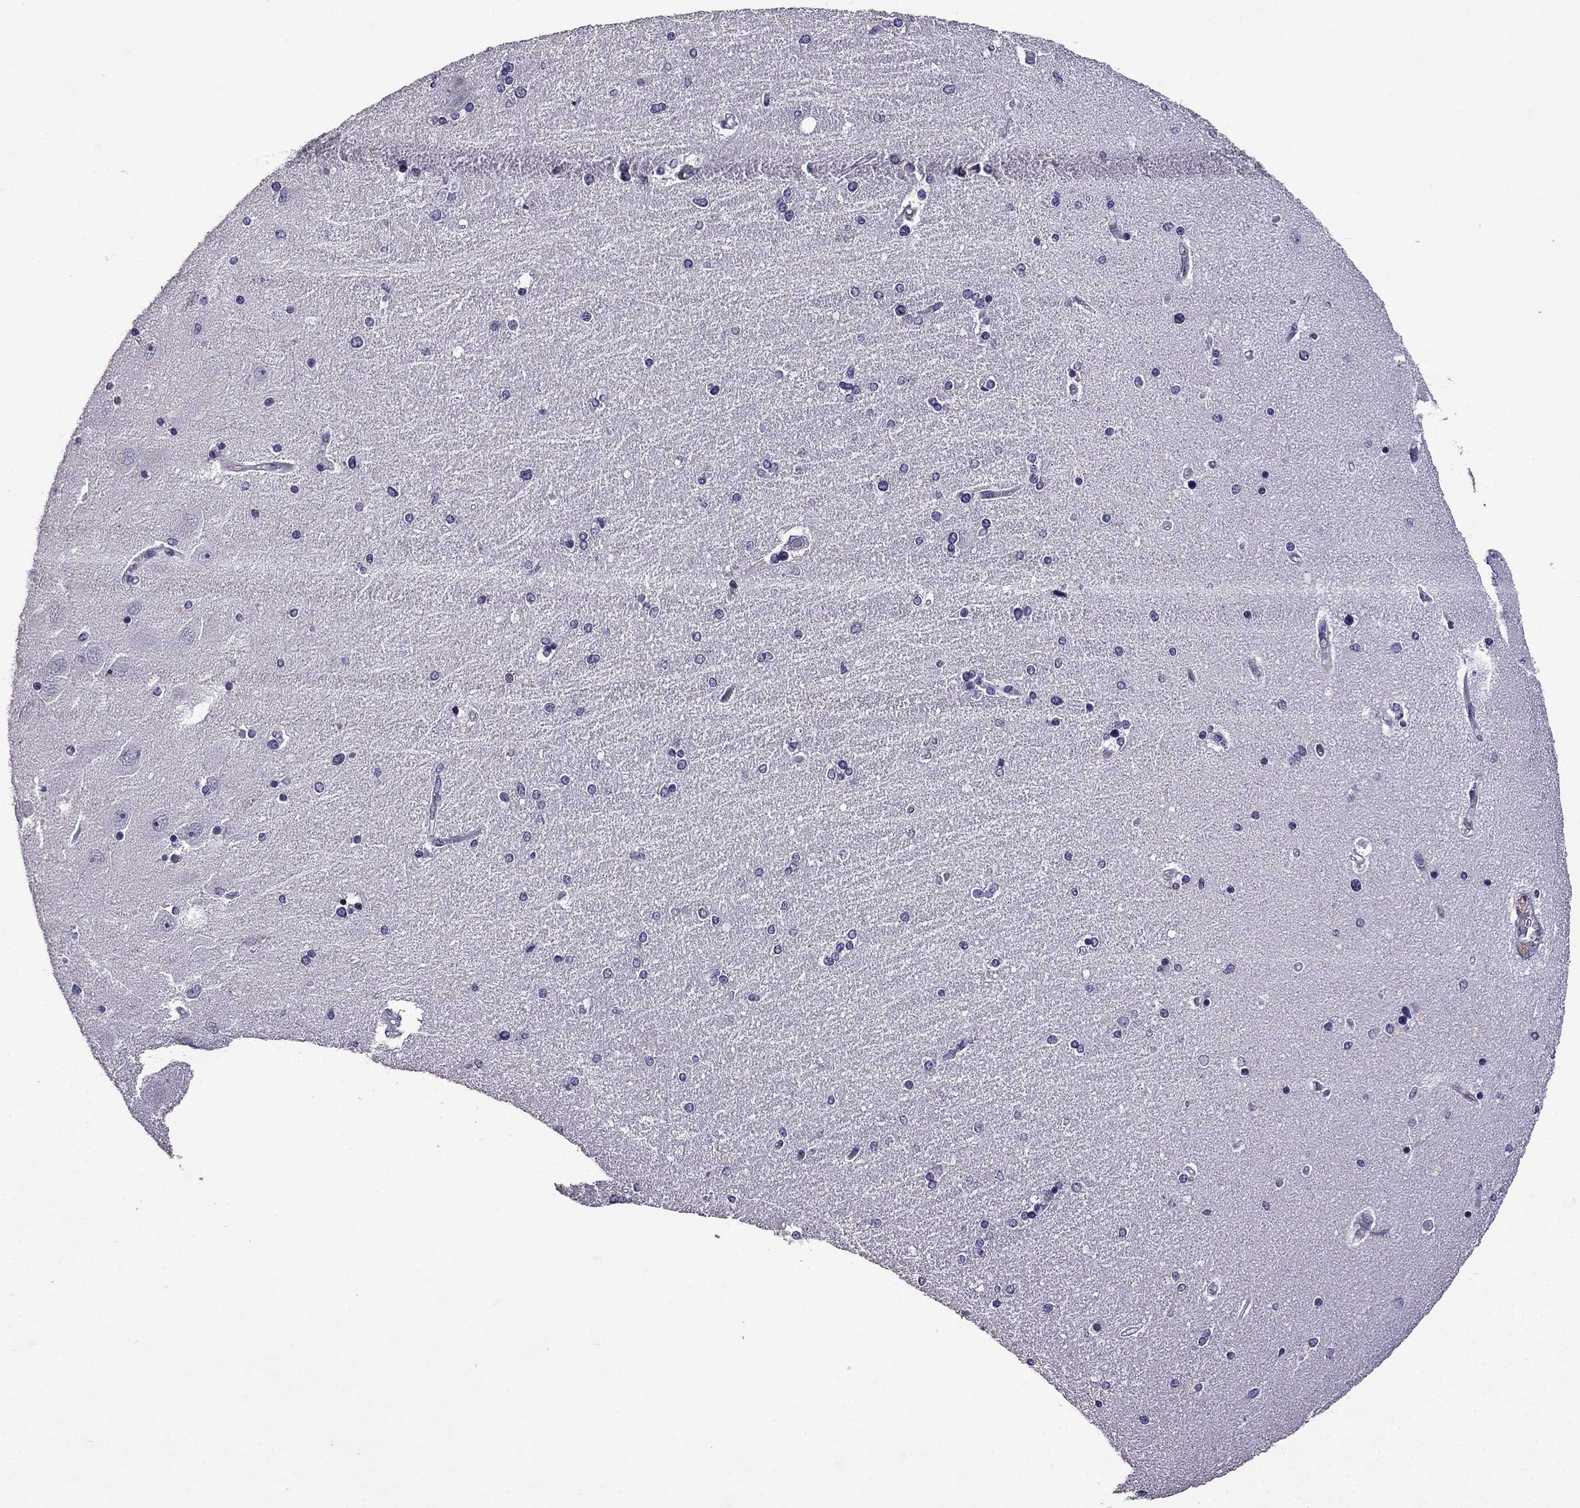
{"staining": {"intensity": "negative", "quantity": "none", "location": "none"}, "tissue": "hippocampus", "cell_type": "Glial cells", "image_type": "normal", "snomed": [{"axis": "morphology", "description": "Normal tissue, NOS"}, {"axis": "topography", "description": "Hippocampus"}], "caption": "IHC image of benign human hippocampus stained for a protein (brown), which displays no staining in glial cells. (IHC, brightfield microscopy, high magnification).", "gene": "TTN", "patient": {"sex": "female", "age": 54}}